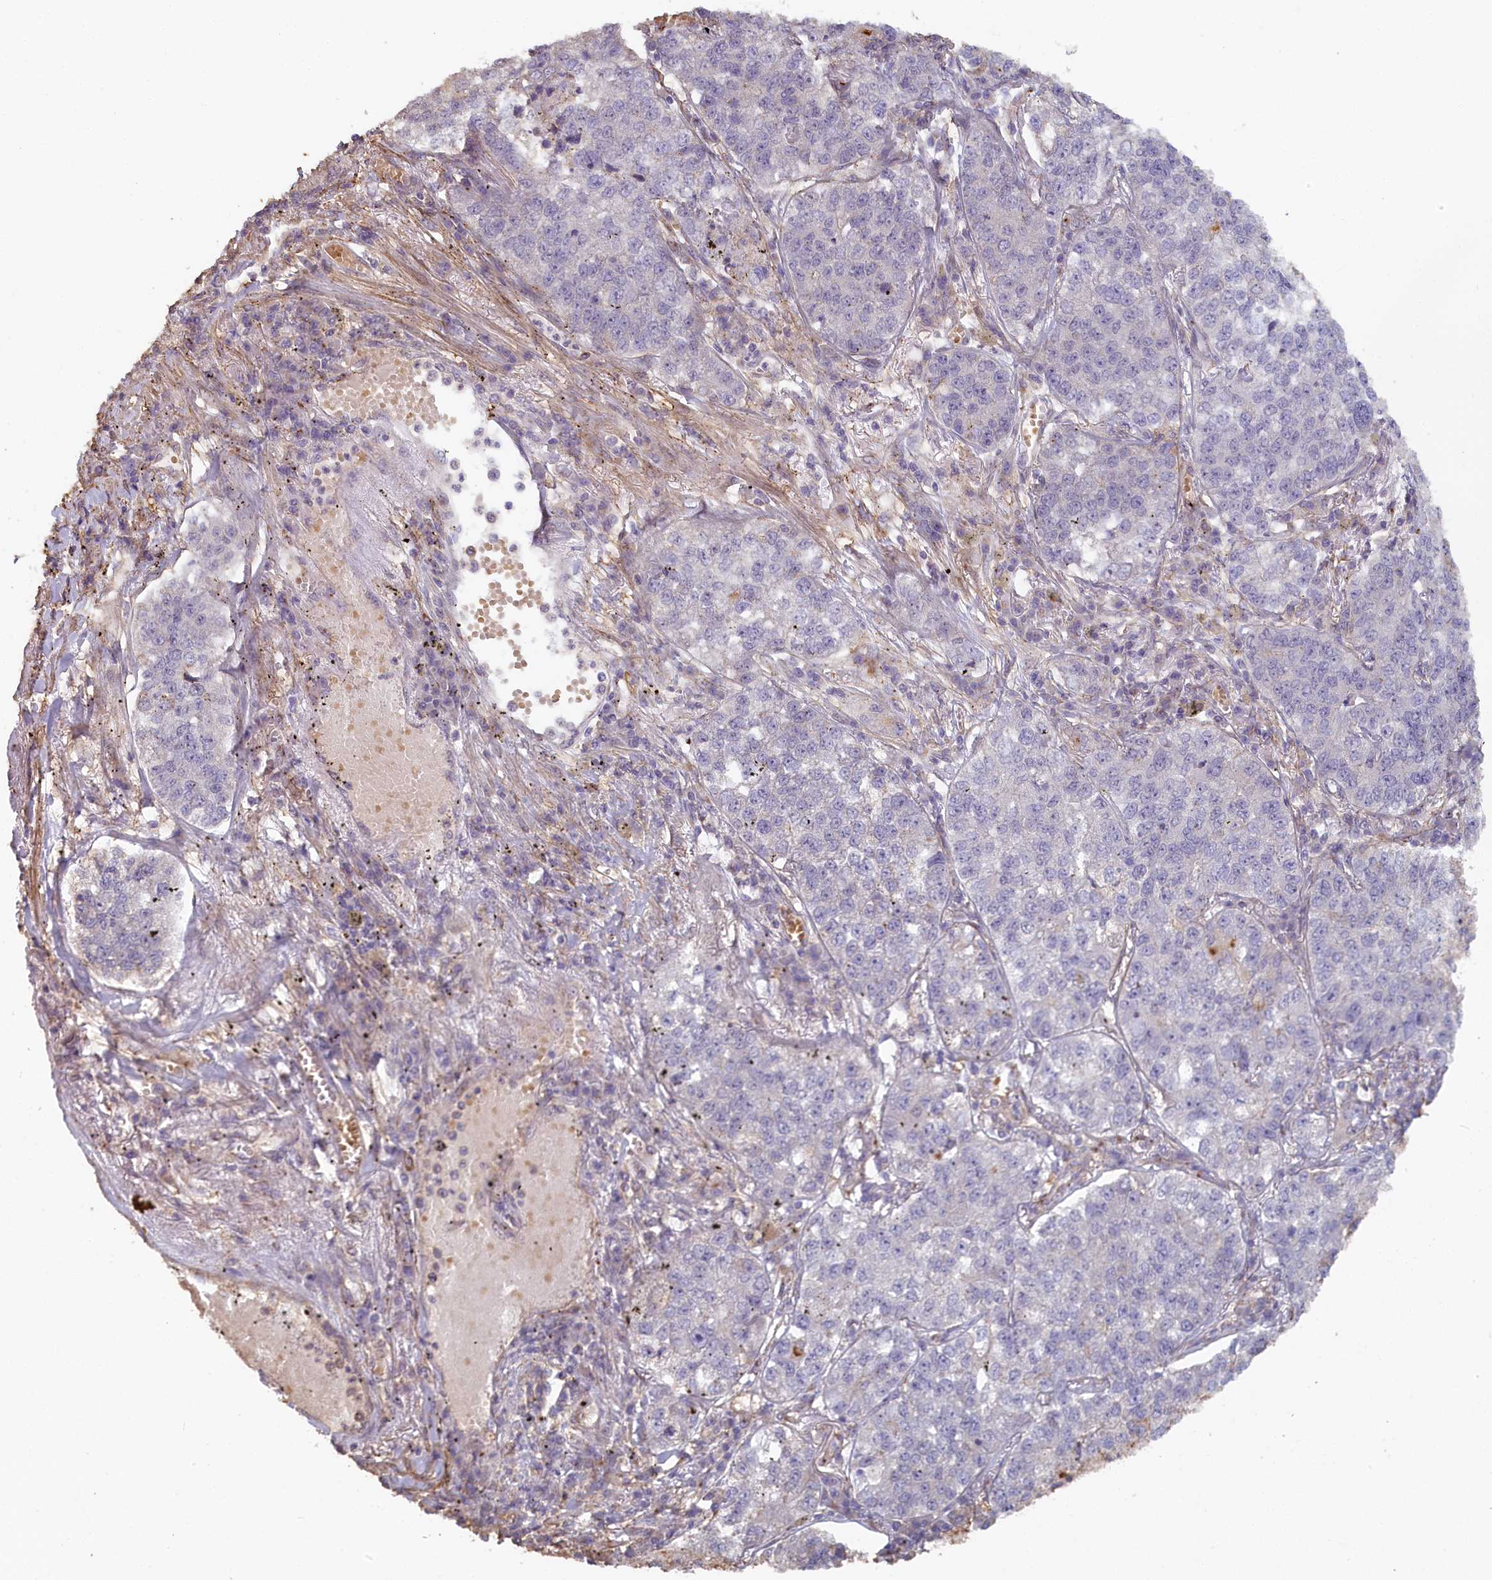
{"staining": {"intensity": "negative", "quantity": "none", "location": "none"}, "tissue": "lung cancer", "cell_type": "Tumor cells", "image_type": "cancer", "snomed": [{"axis": "morphology", "description": "Adenocarcinoma, NOS"}, {"axis": "topography", "description": "Lung"}], "caption": "Tumor cells are negative for brown protein staining in lung cancer. (DAB immunohistochemistry (IHC) visualized using brightfield microscopy, high magnification).", "gene": "STX16", "patient": {"sex": "male", "age": 49}}